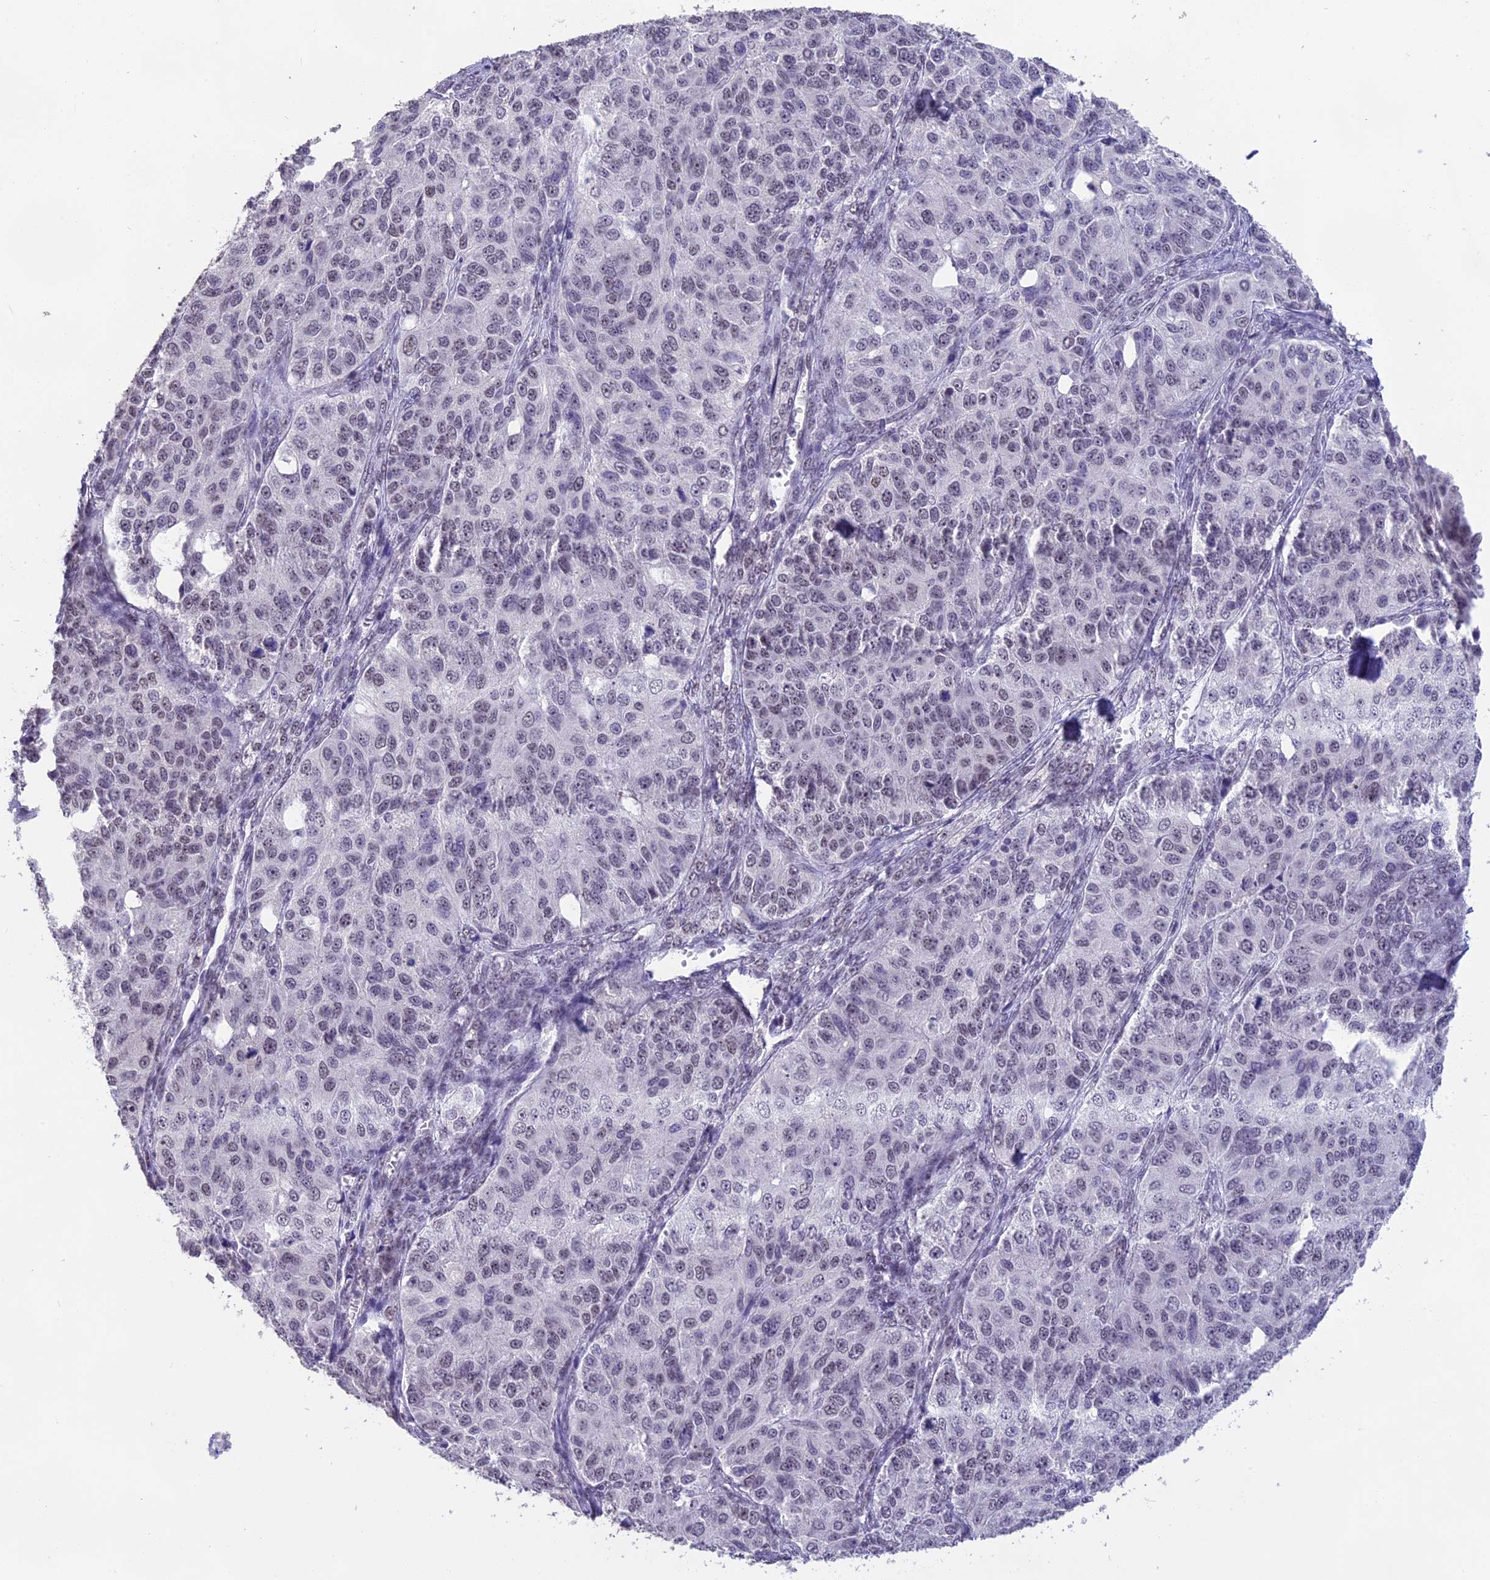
{"staining": {"intensity": "weak", "quantity": "25%-75%", "location": "nuclear"}, "tissue": "ovarian cancer", "cell_type": "Tumor cells", "image_type": "cancer", "snomed": [{"axis": "morphology", "description": "Carcinoma, endometroid"}, {"axis": "topography", "description": "Ovary"}], "caption": "Immunohistochemistry (IHC) image of neoplastic tissue: ovarian cancer stained using immunohistochemistry exhibits low levels of weak protein expression localized specifically in the nuclear of tumor cells, appearing as a nuclear brown color.", "gene": "SETD2", "patient": {"sex": "female", "age": 51}}